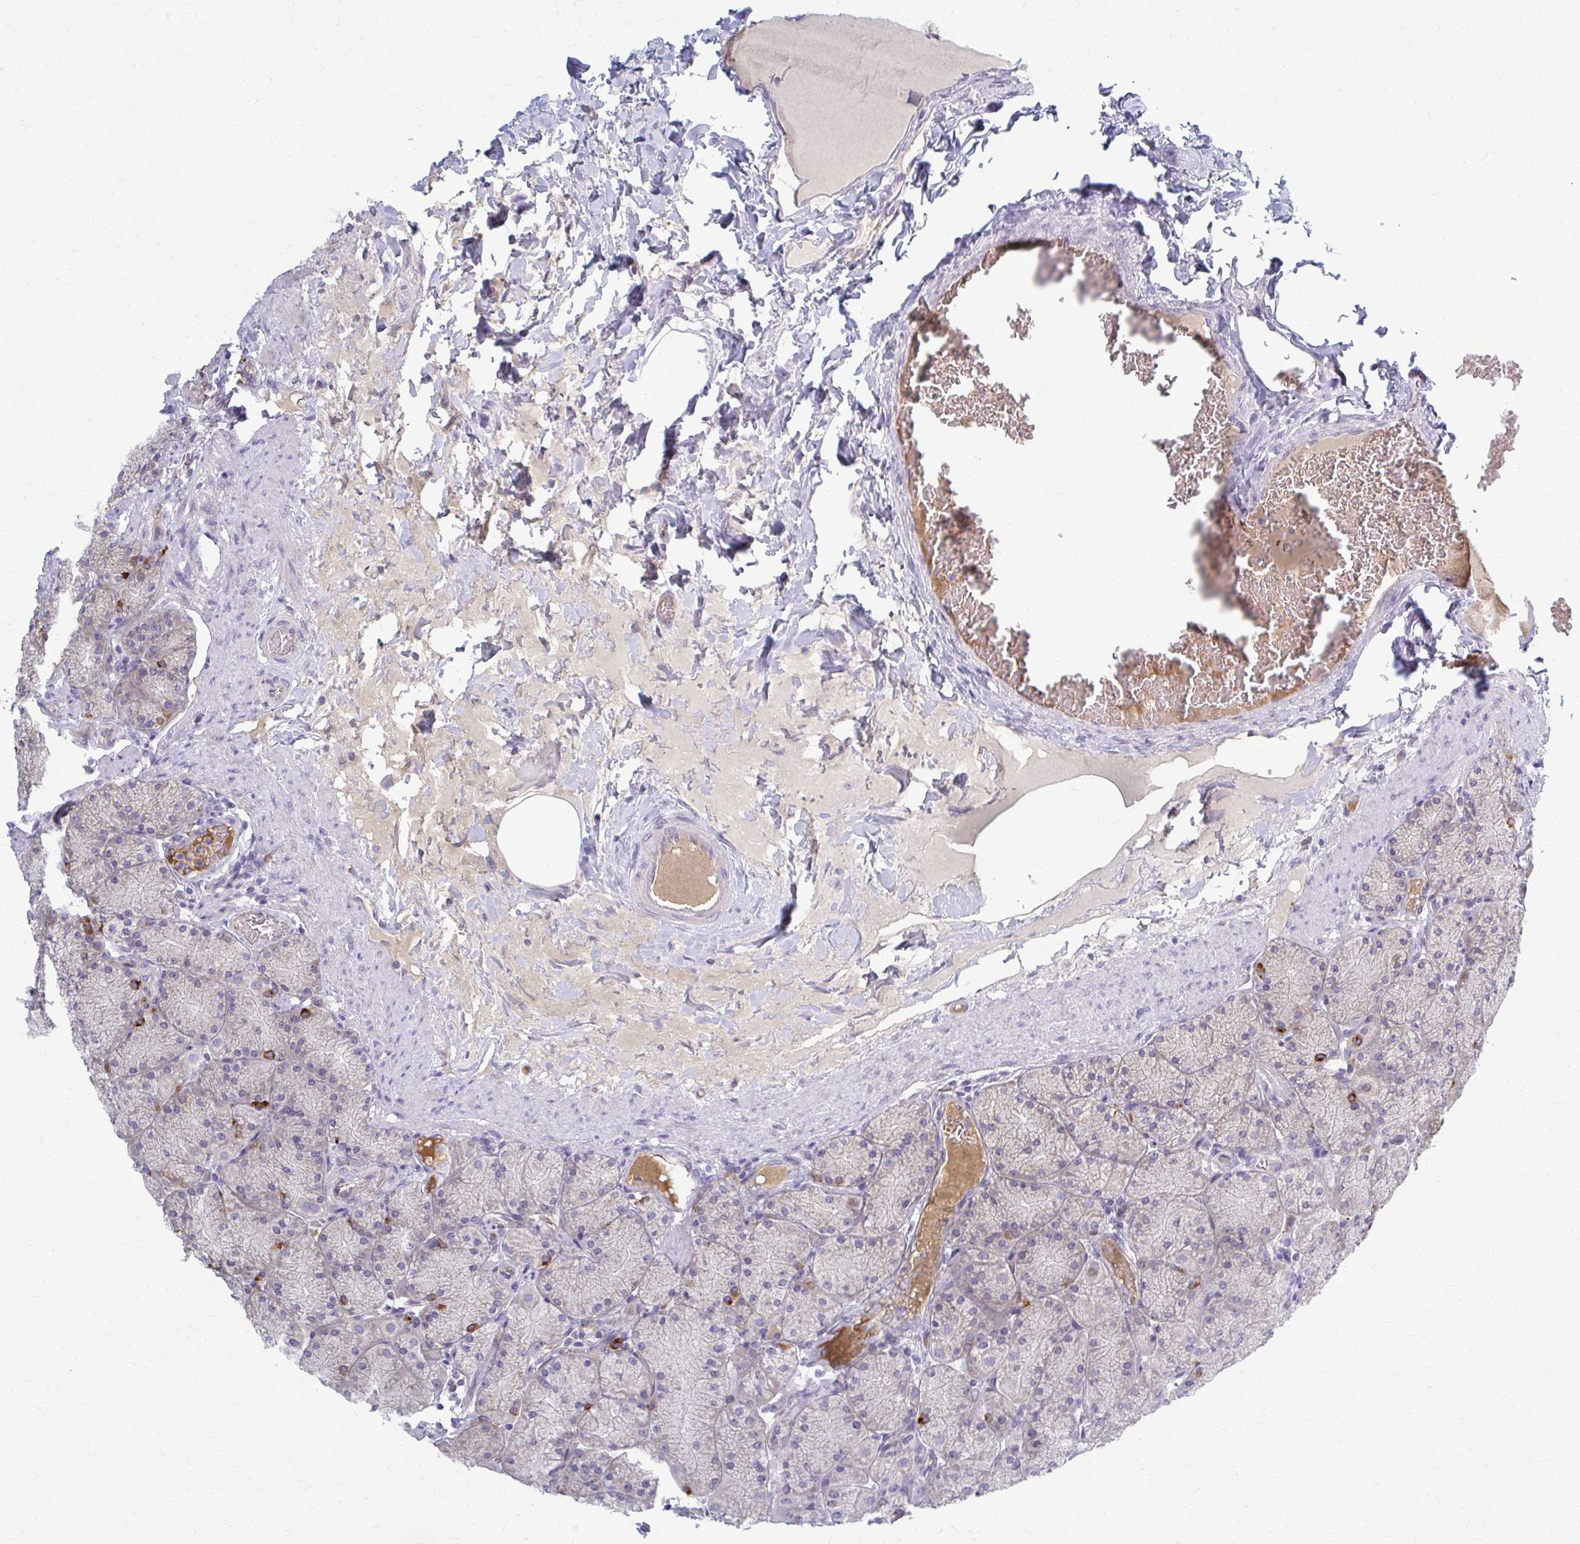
{"staining": {"intensity": "weak", "quantity": "<25%", "location": "cytoplasmic/membranous"}, "tissue": "stomach", "cell_type": "Glandular cells", "image_type": "normal", "snomed": [{"axis": "morphology", "description": "Normal tissue, NOS"}, {"axis": "topography", "description": "Stomach, upper"}], "caption": "This is an IHC photomicrograph of unremarkable human stomach. There is no staining in glandular cells.", "gene": "MCRIP2", "patient": {"sex": "female", "age": 56}}